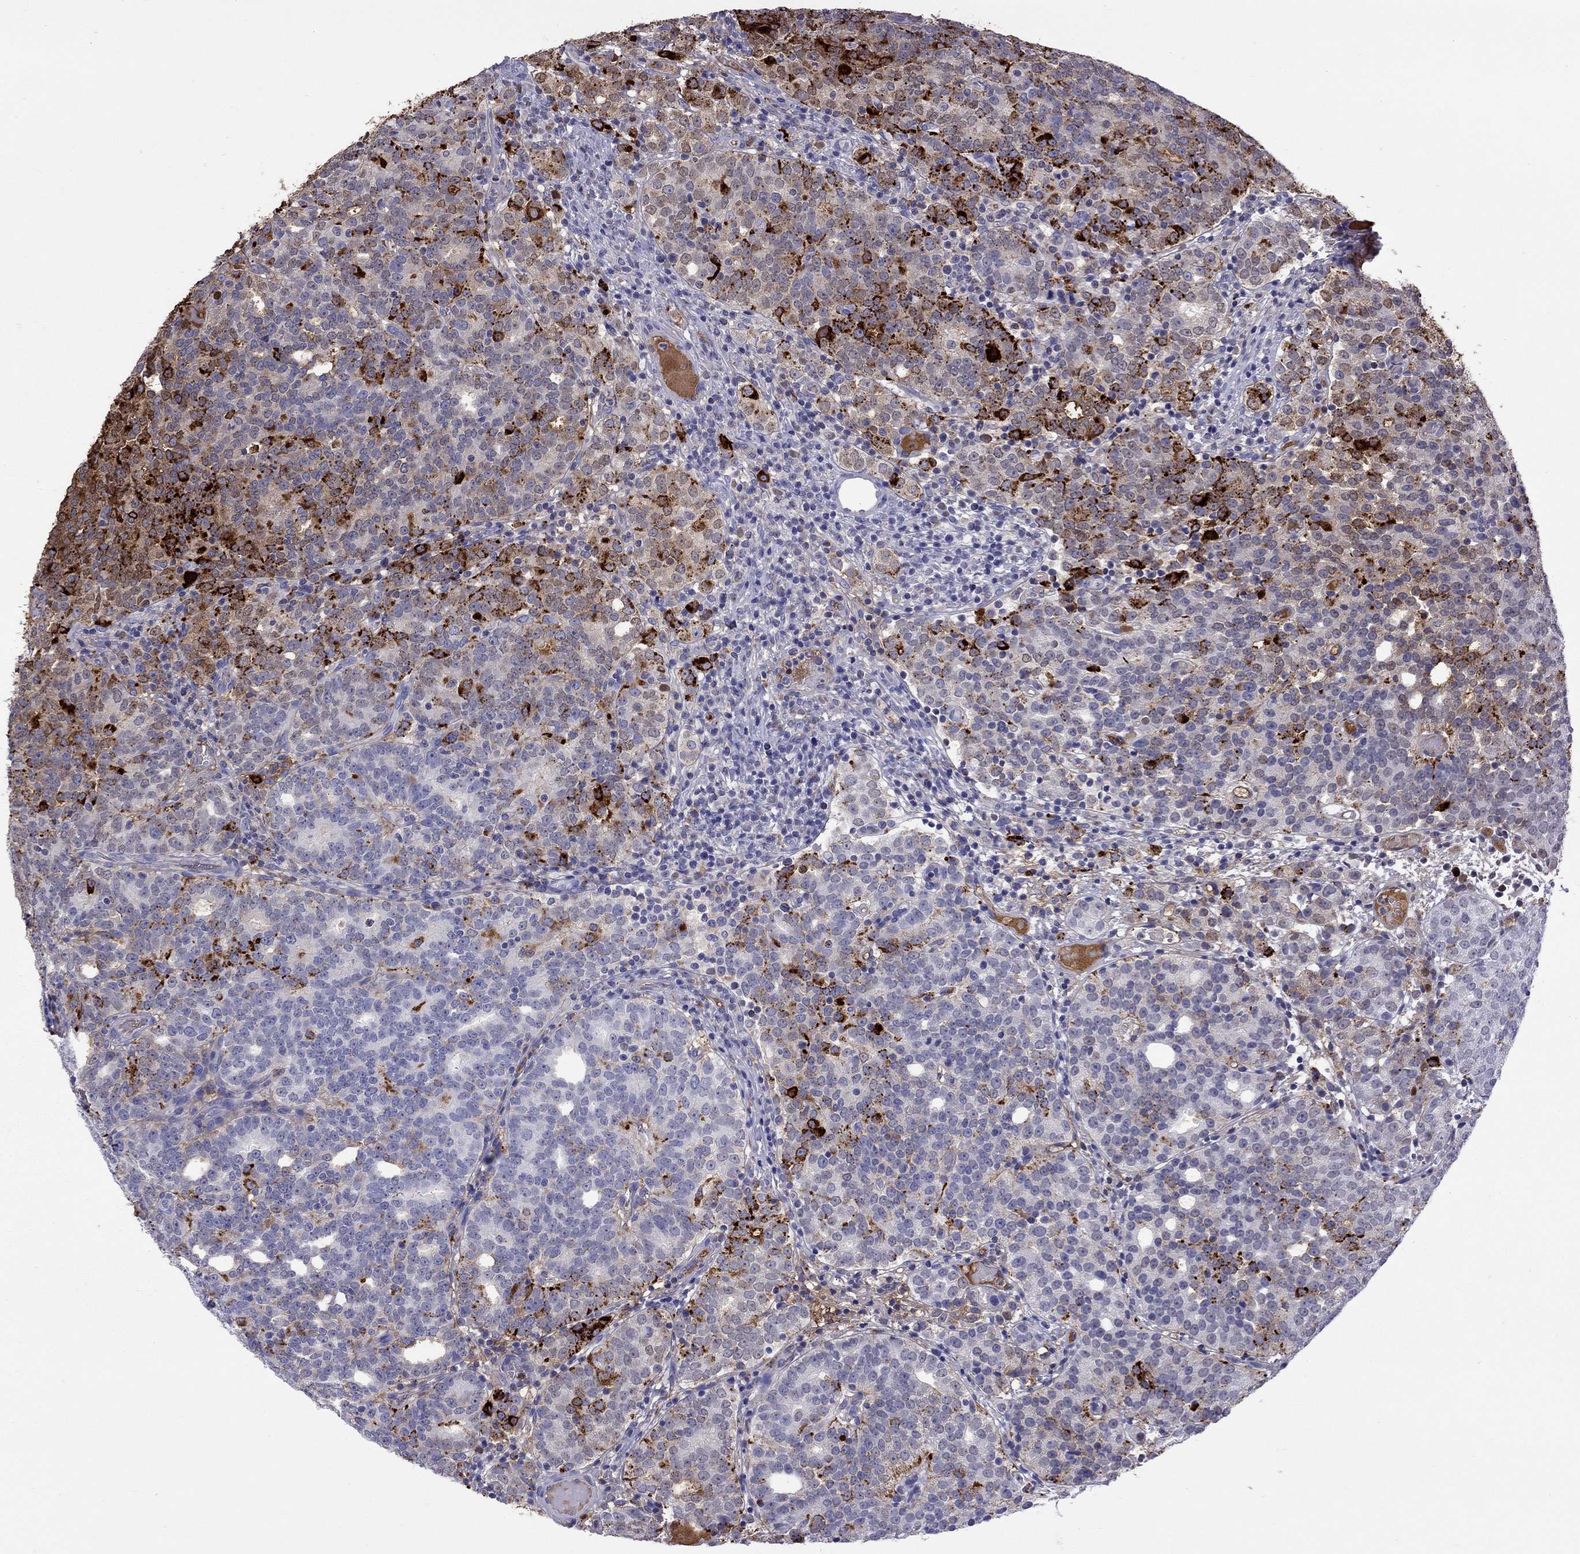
{"staining": {"intensity": "strong", "quantity": "<25%", "location": "cytoplasmic/membranous"}, "tissue": "prostate cancer", "cell_type": "Tumor cells", "image_type": "cancer", "snomed": [{"axis": "morphology", "description": "Adenocarcinoma, High grade"}, {"axis": "topography", "description": "Prostate"}], "caption": "IHC photomicrograph of human high-grade adenocarcinoma (prostate) stained for a protein (brown), which shows medium levels of strong cytoplasmic/membranous expression in about <25% of tumor cells.", "gene": "SERPINA3", "patient": {"sex": "male", "age": 53}}